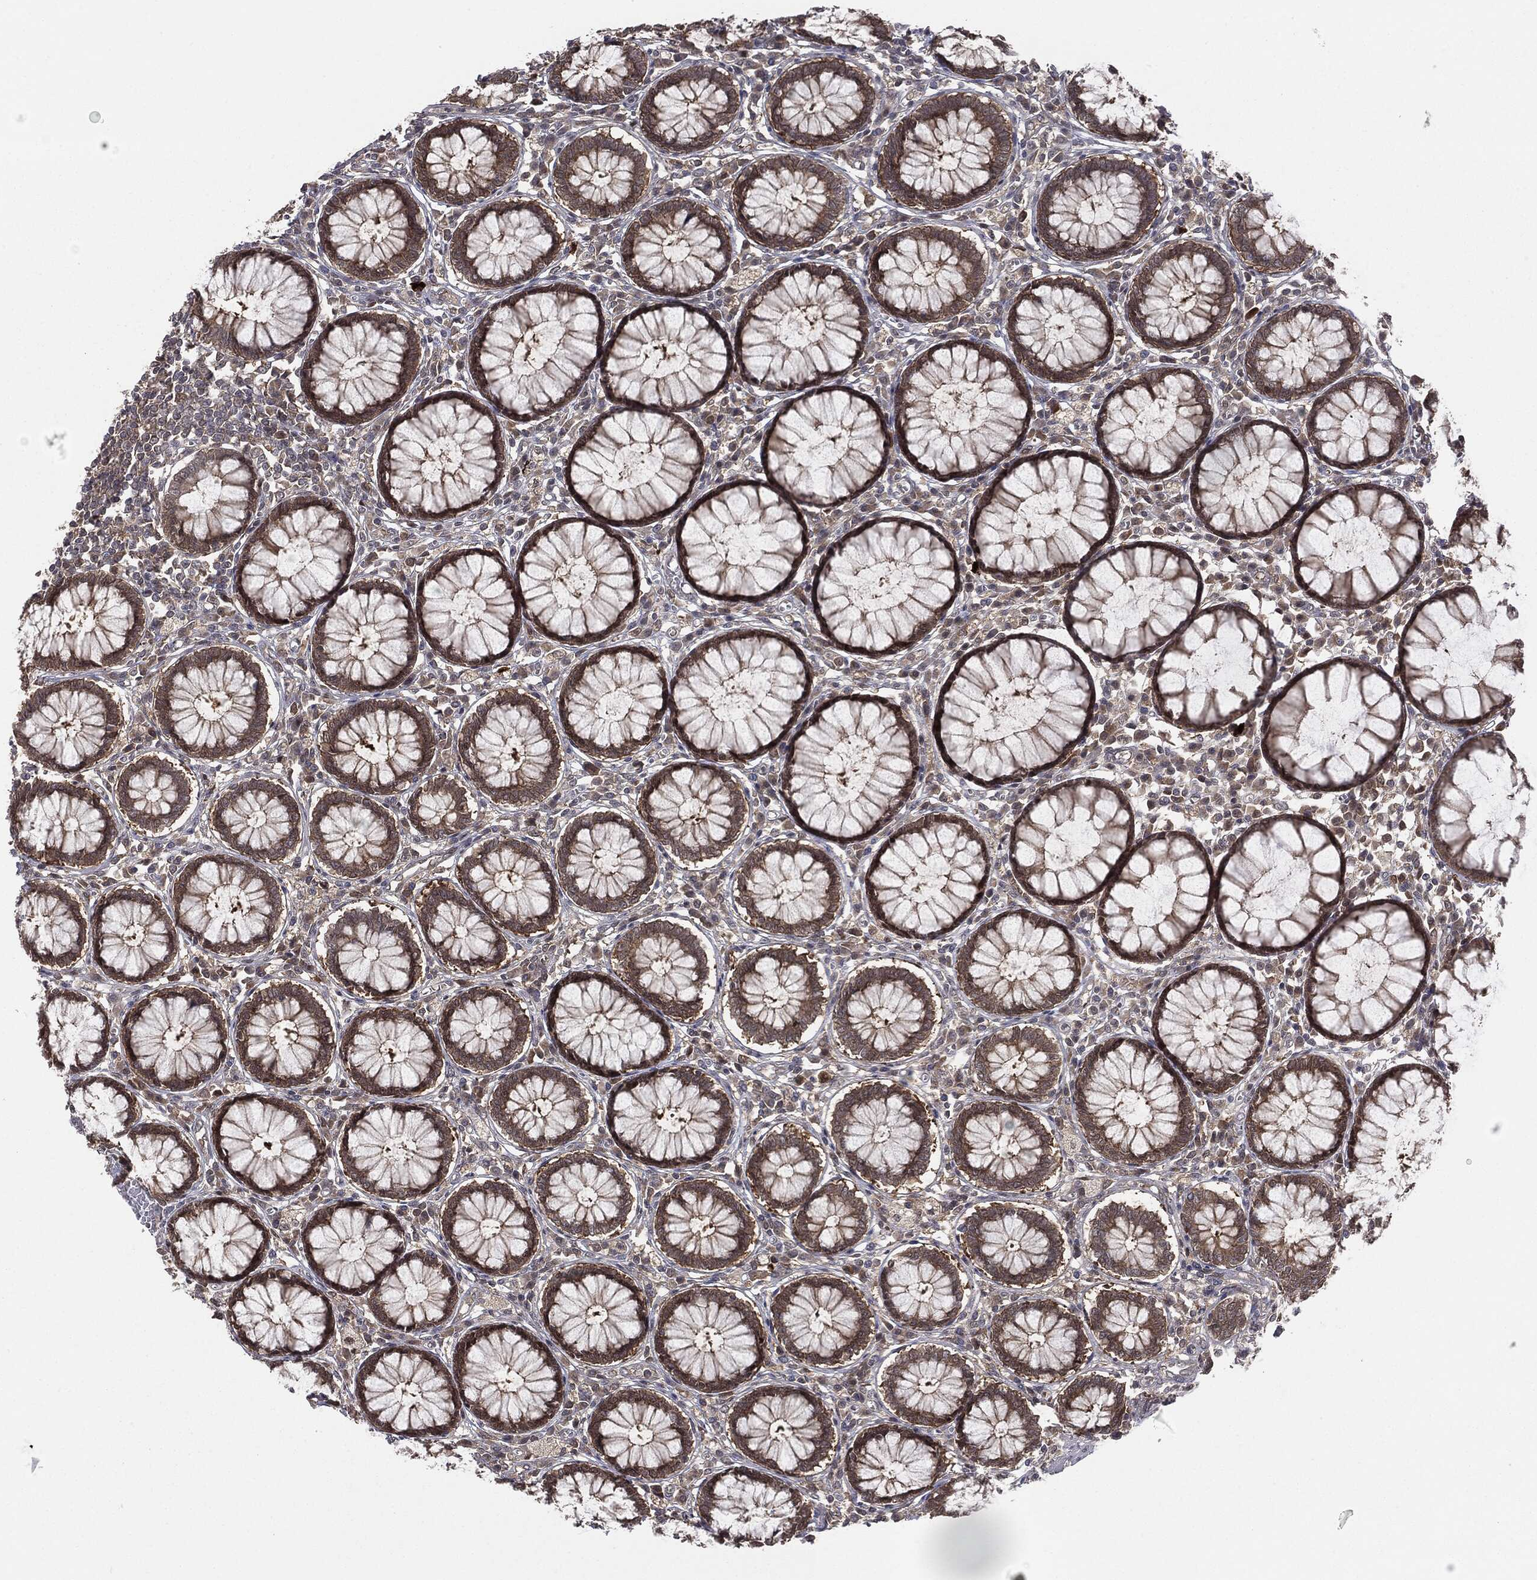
{"staining": {"intensity": "negative", "quantity": "none", "location": "none"}, "tissue": "colon", "cell_type": "Endothelial cells", "image_type": "normal", "snomed": [{"axis": "morphology", "description": "Normal tissue, NOS"}, {"axis": "topography", "description": "Colon"}], "caption": "Immunohistochemistry (IHC) micrograph of unremarkable human colon stained for a protein (brown), which reveals no staining in endothelial cells.", "gene": "KRT7", "patient": {"sex": "male", "age": 65}}